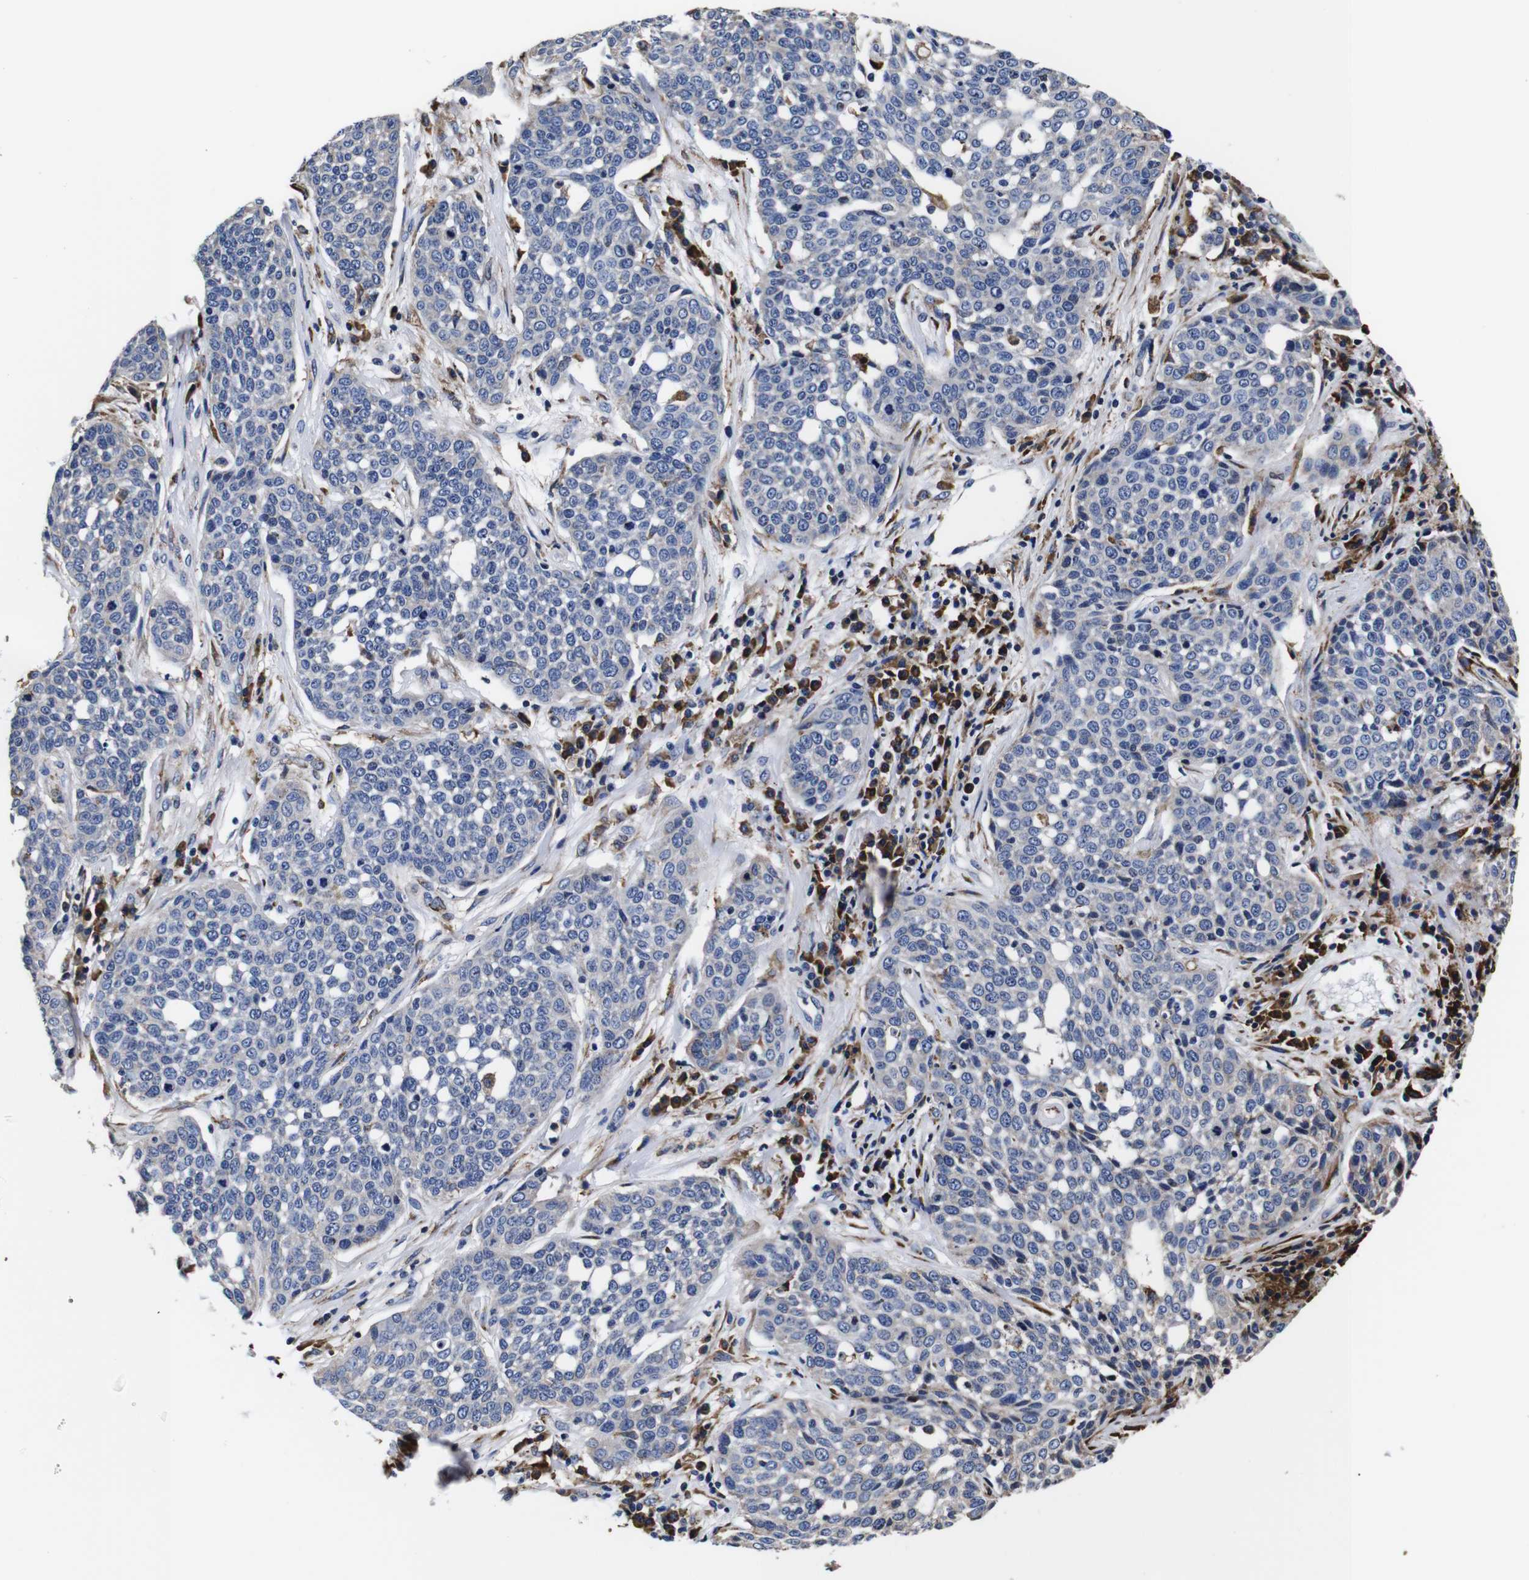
{"staining": {"intensity": "negative", "quantity": "none", "location": "none"}, "tissue": "cervical cancer", "cell_type": "Tumor cells", "image_type": "cancer", "snomed": [{"axis": "morphology", "description": "Squamous cell carcinoma, NOS"}, {"axis": "topography", "description": "Cervix"}], "caption": "Tumor cells show no significant protein positivity in cervical cancer (squamous cell carcinoma).", "gene": "PPIB", "patient": {"sex": "female", "age": 34}}